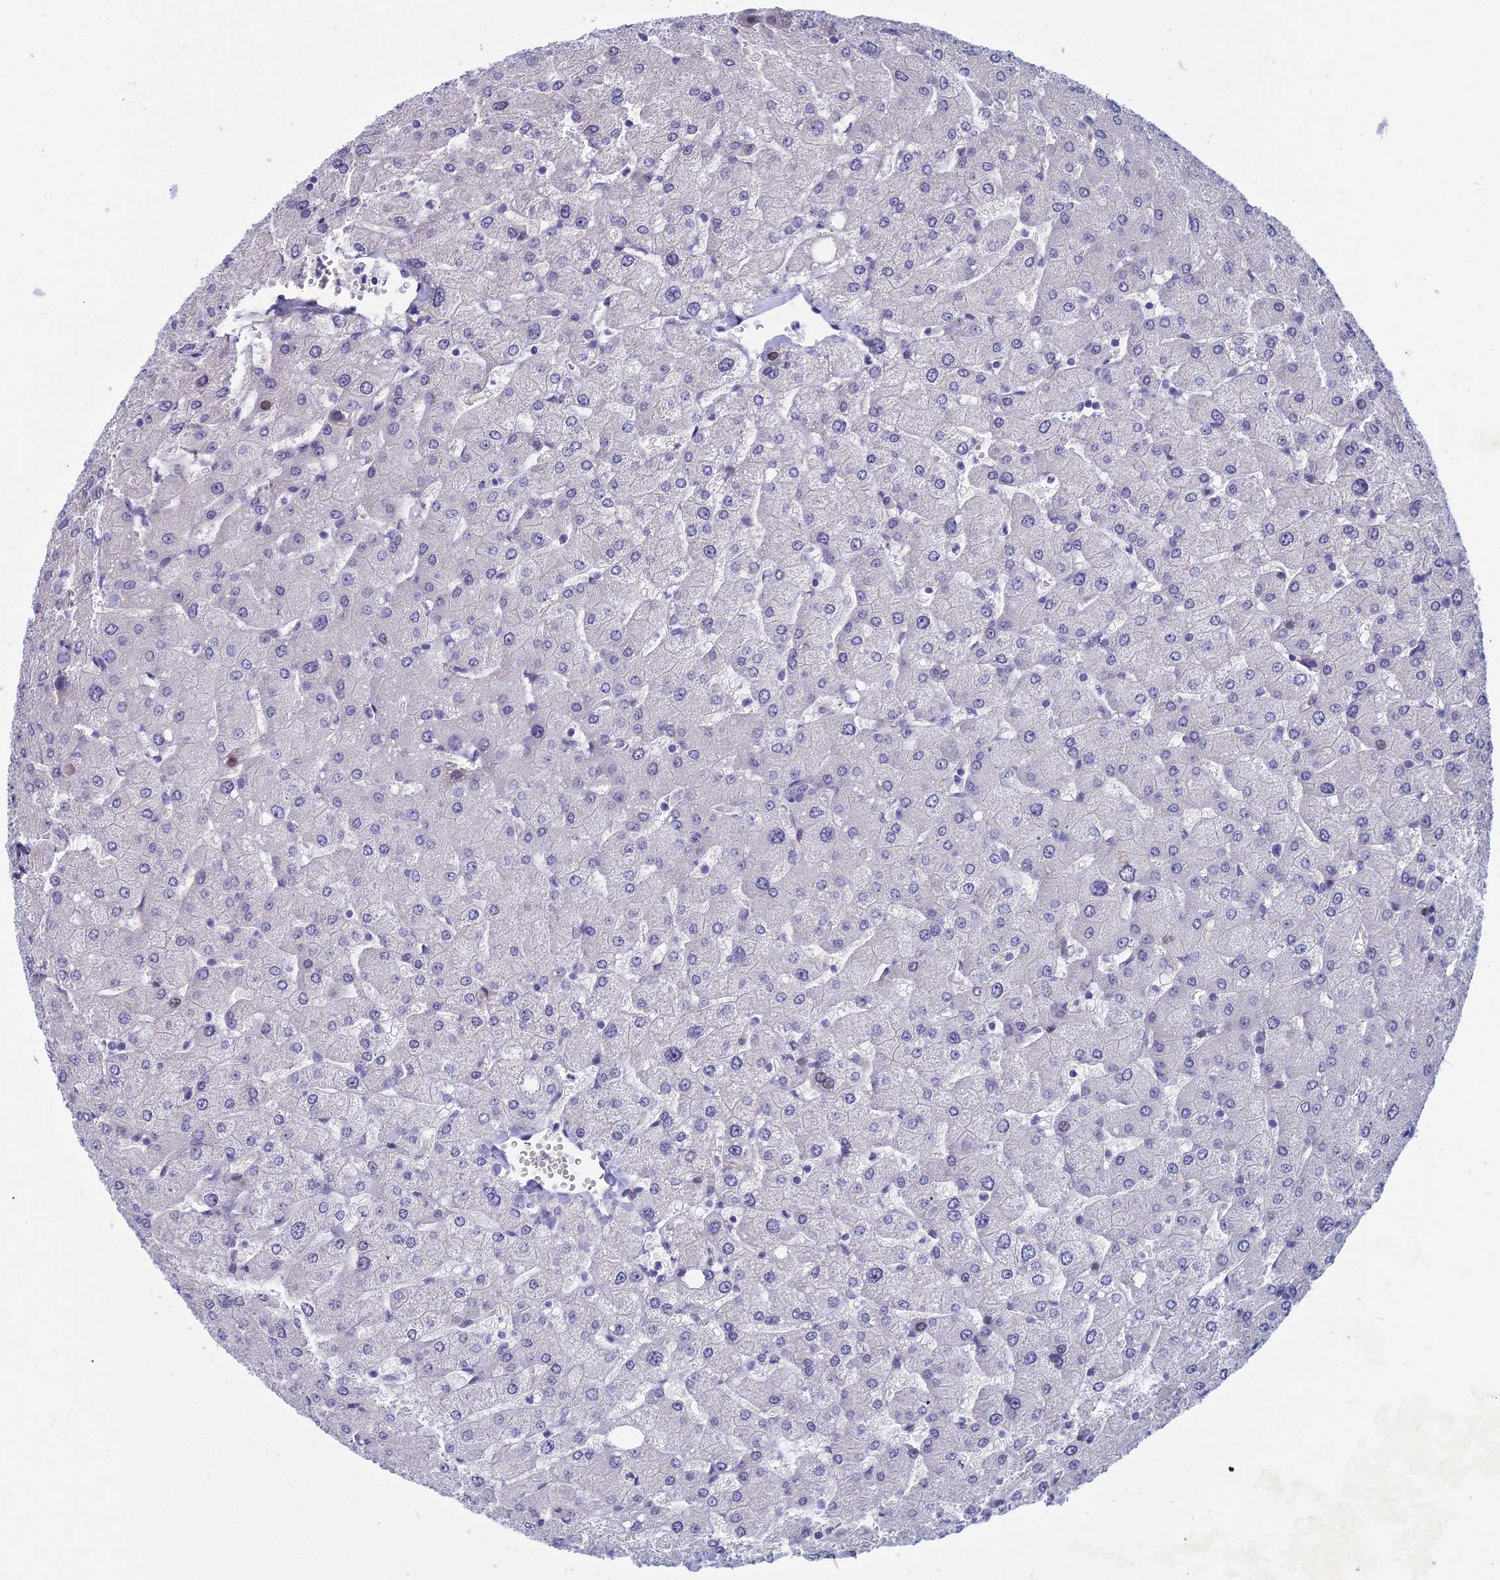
{"staining": {"intensity": "negative", "quantity": "none", "location": "none"}, "tissue": "liver", "cell_type": "Cholangiocytes", "image_type": "normal", "snomed": [{"axis": "morphology", "description": "Normal tissue, NOS"}, {"axis": "topography", "description": "Liver"}], "caption": "IHC photomicrograph of normal liver: liver stained with DAB (3,3'-diaminobenzidine) displays no significant protein positivity in cholangiocytes. (DAB immunohistochemistry visualized using brightfield microscopy, high magnification).", "gene": "MYBPC2", "patient": {"sex": "male", "age": 55}}